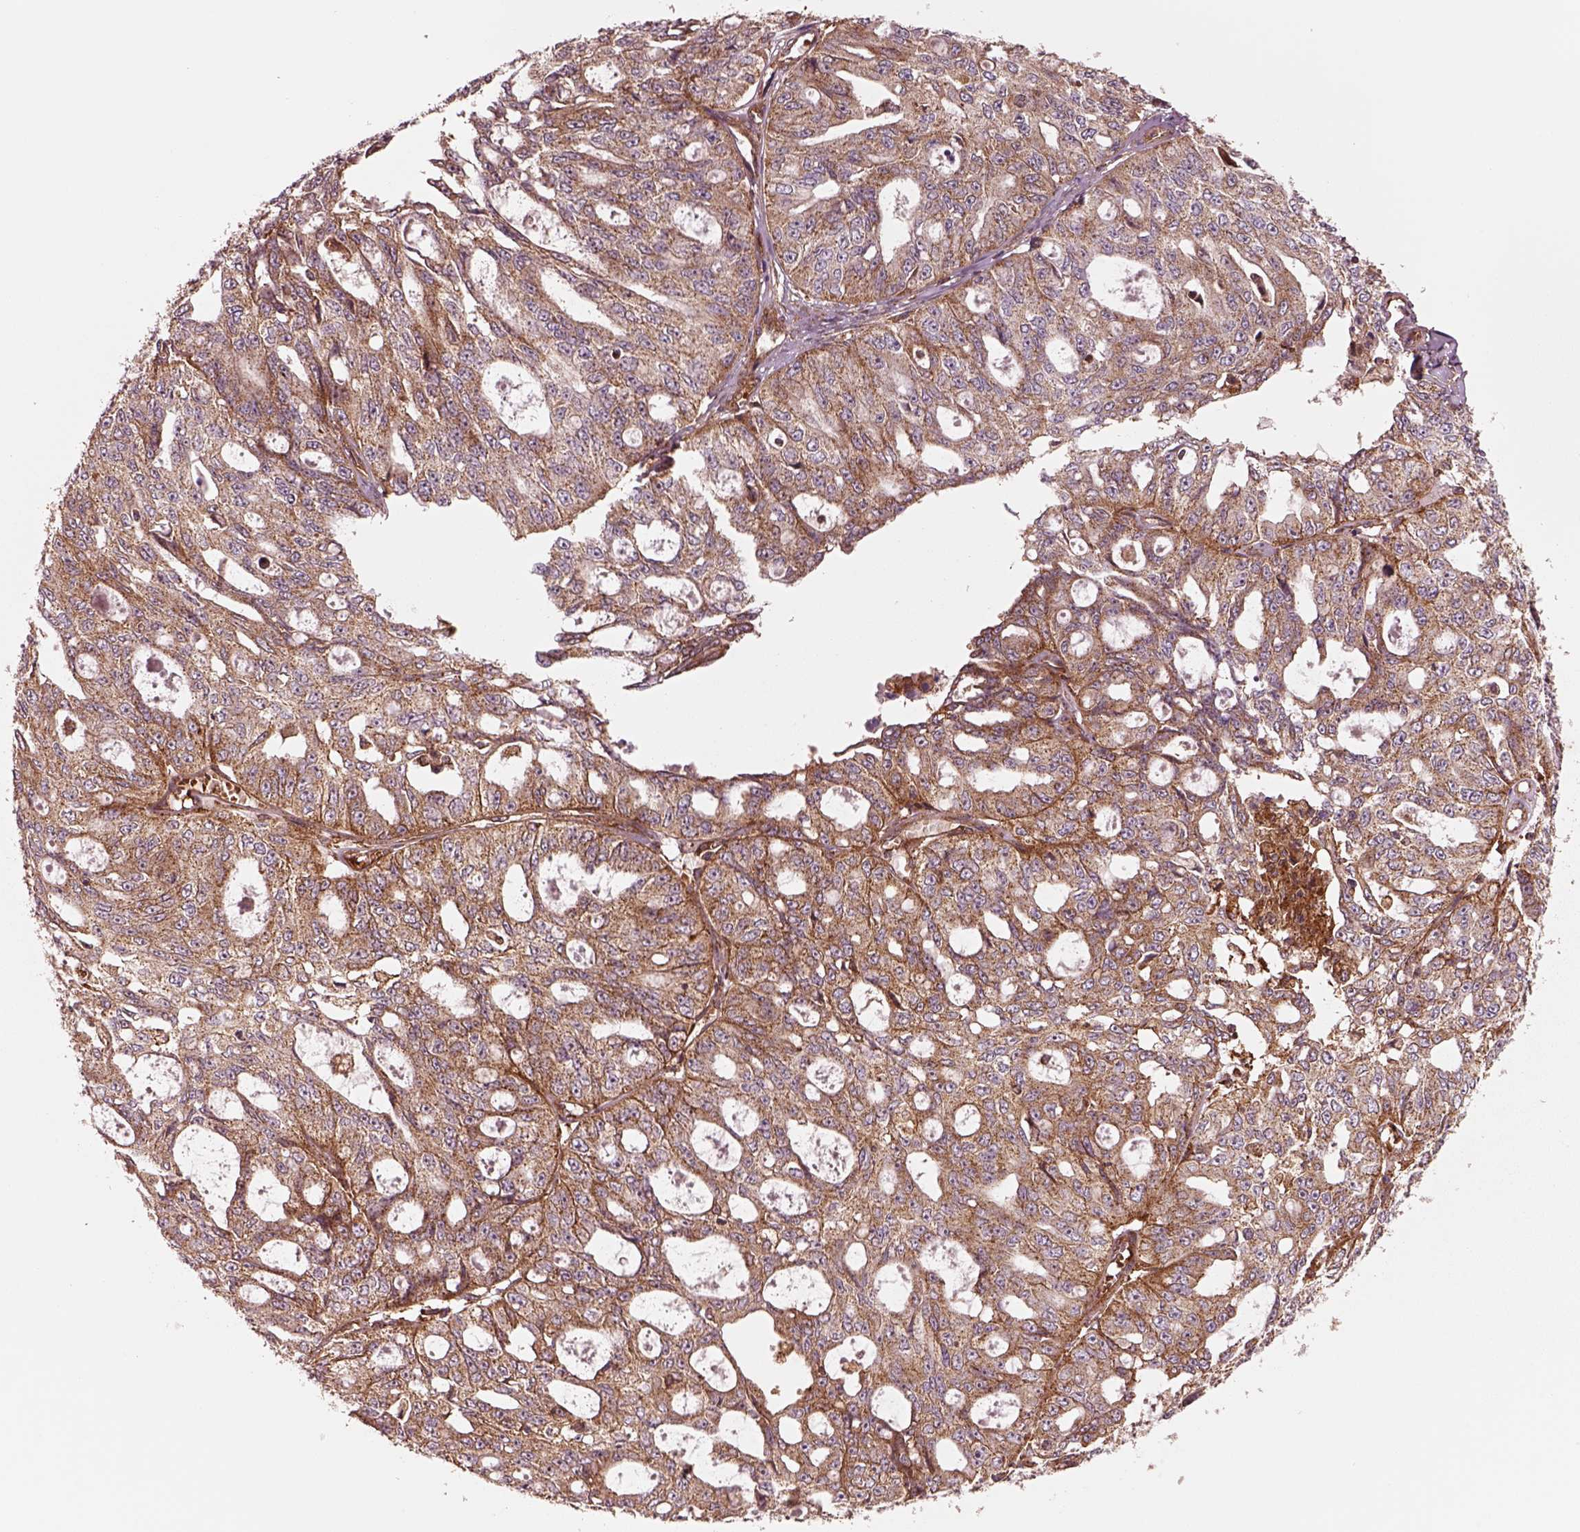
{"staining": {"intensity": "moderate", "quantity": "25%-75%", "location": "cytoplasmic/membranous"}, "tissue": "ovarian cancer", "cell_type": "Tumor cells", "image_type": "cancer", "snomed": [{"axis": "morphology", "description": "Carcinoma, endometroid"}, {"axis": "topography", "description": "Ovary"}], "caption": "Immunohistochemical staining of endometroid carcinoma (ovarian) exhibits medium levels of moderate cytoplasmic/membranous expression in approximately 25%-75% of tumor cells.", "gene": "WASHC2A", "patient": {"sex": "female", "age": 65}}